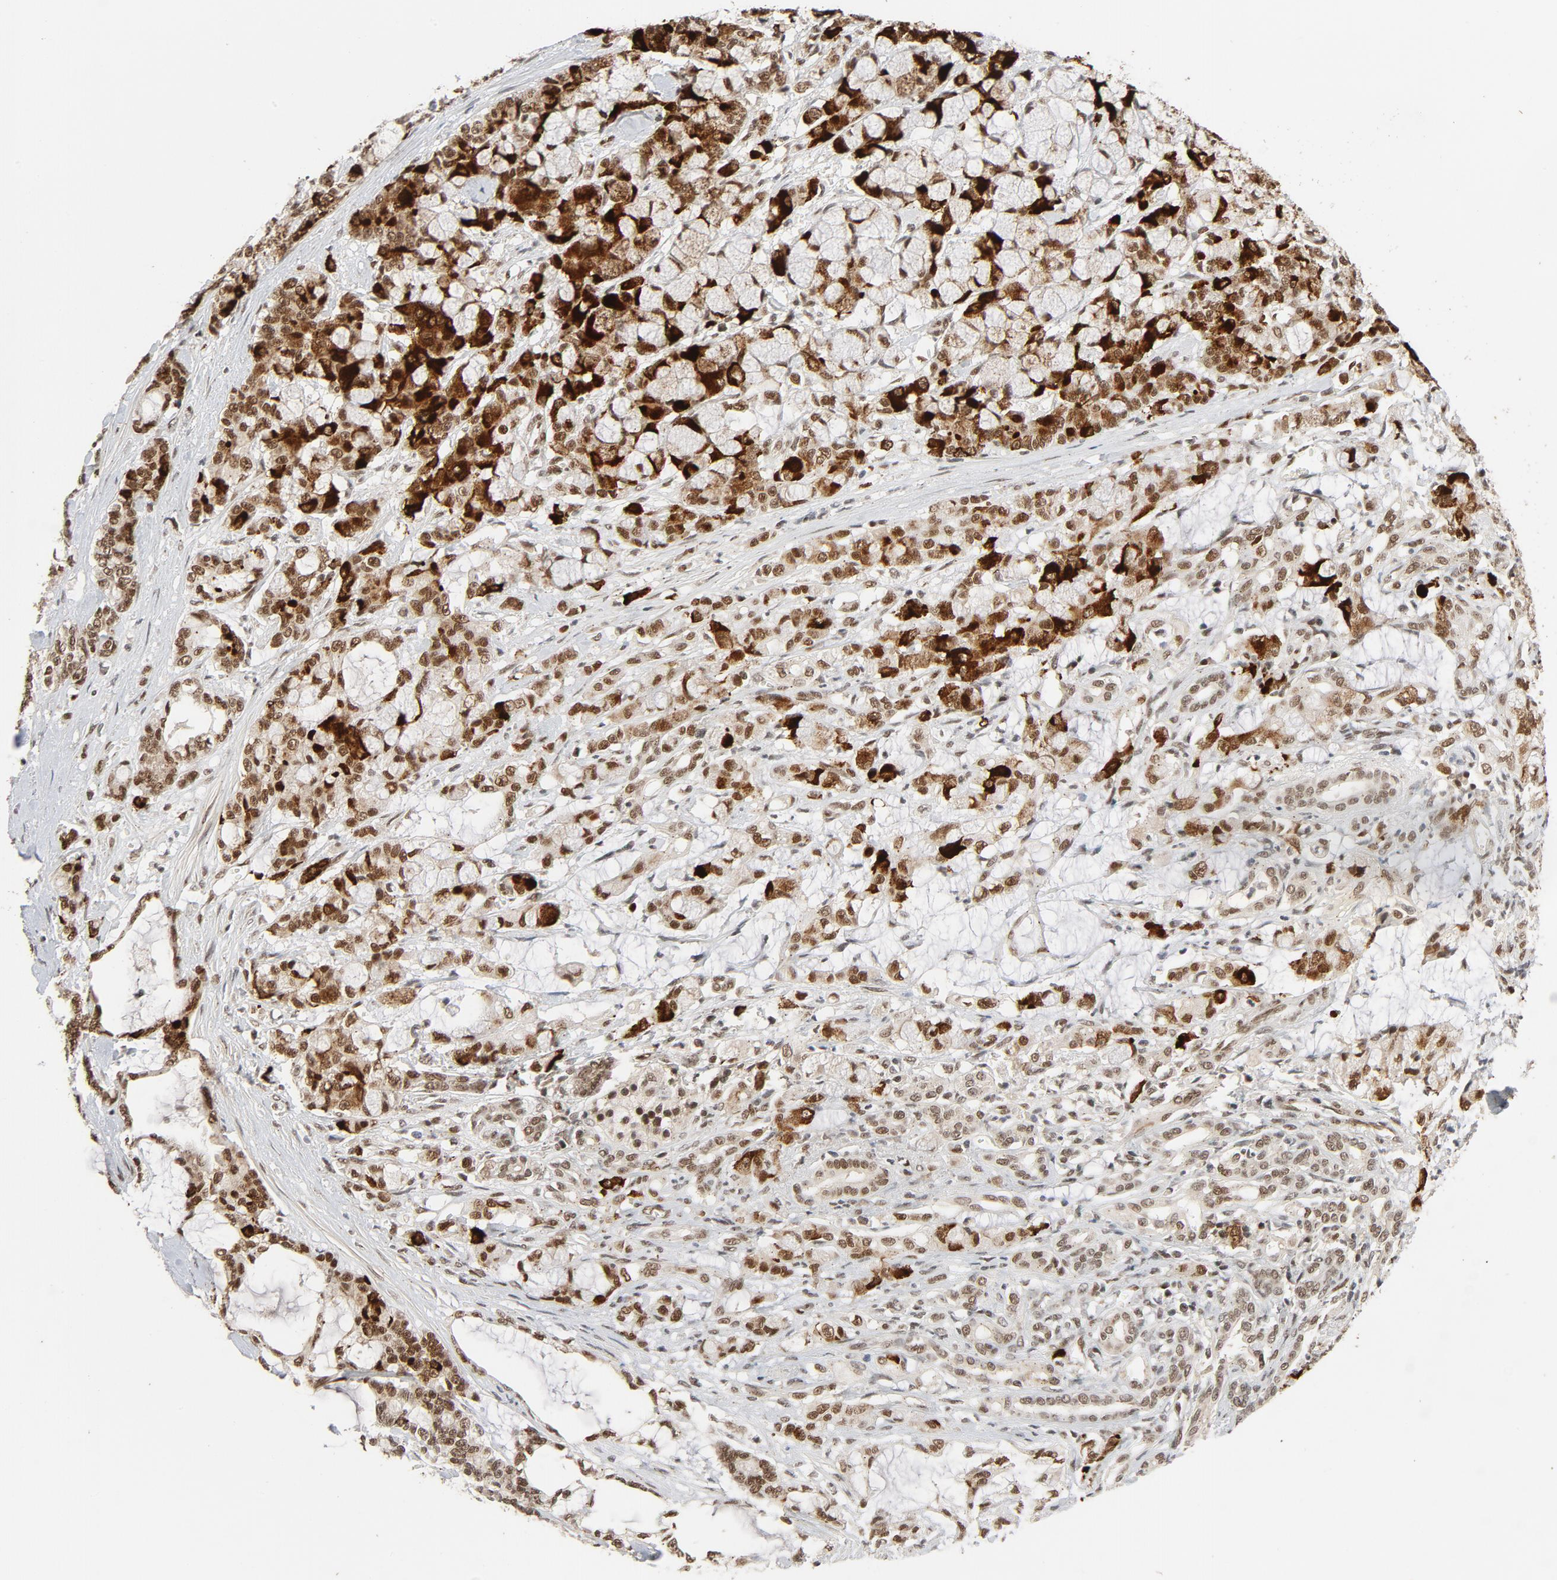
{"staining": {"intensity": "strong", "quantity": ">75%", "location": "nuclear"}, "tissue": "pancreatic cancer", "cell_type": "Tumor cells", "image_type": "cancer", "snomed": [{"axis": "morphology", "description": "Adenocarcinoma, NOS"}, {"axis": "topography", "description": "Pancreas"}], "caption": "About >75% of tumor cells in human pancreatic cancer (adenocarcinoma) show strong nuclear protein staining as visualized by brown immunohistochemical staining.", "gene": "SMARCD1", "patient": {"sex": "female", "age": 73}}